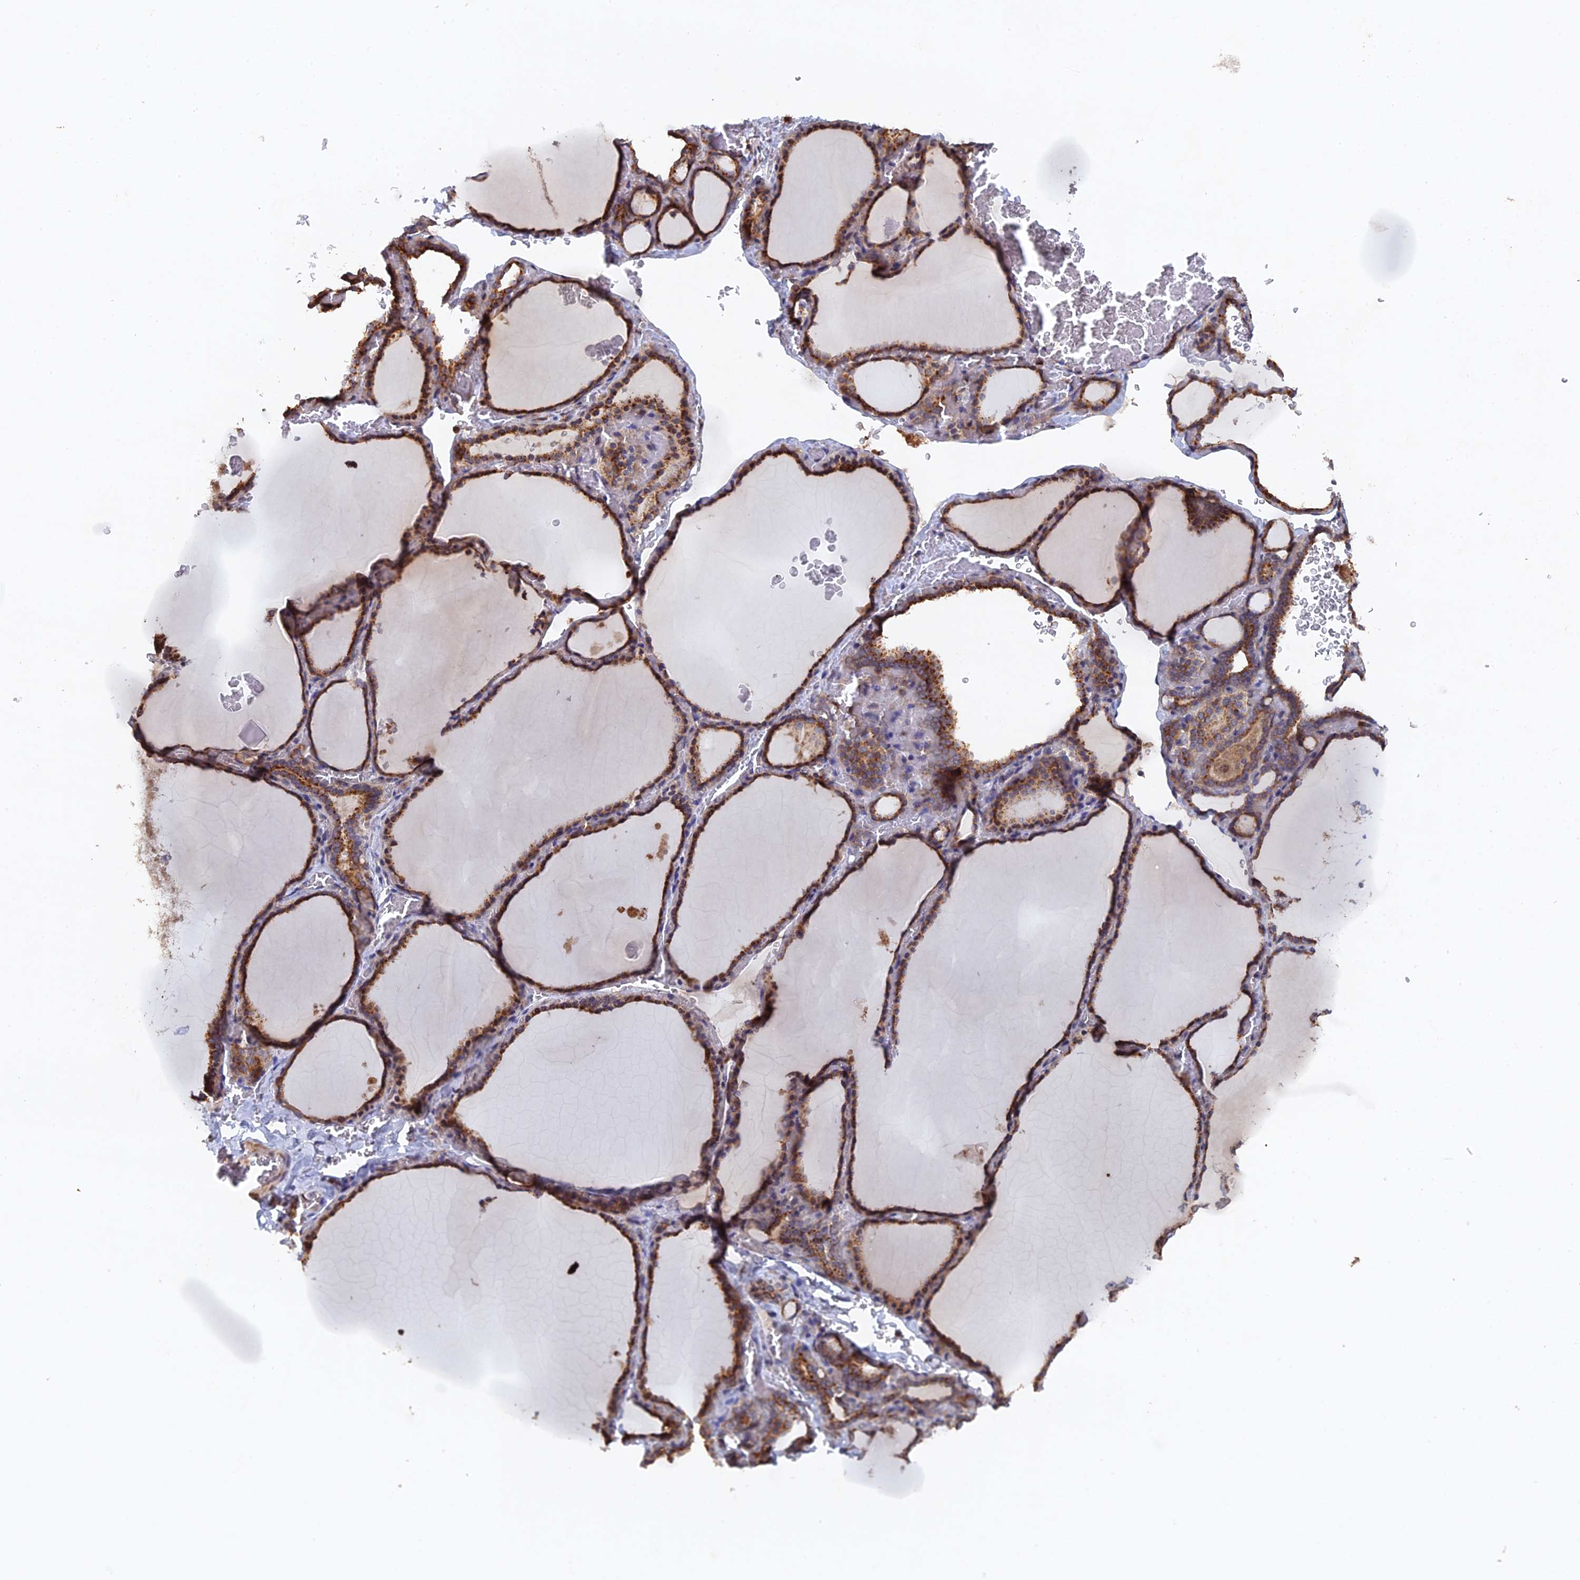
{"staining": {"intensity": "strong", "quantity": ">75%", "location": "cytoplasmic/membranous"}, "tissue": "thyroid gland", "cell_type": "Glandular cells", "image_type": "normal", "snomed": [{"axis": "morphology", "description": "Normal tissue, NOS"}, {"axis": "topography", "description": "Thyroid gland"}], "caption": "IHC staining of benign thyroid gland, which shows high levels of strong cytoplasmic/membranous positivity in approximately >75% of glandular cells indicating strong cytoplasmic/membranous protein positivity. The staining was performed using DAB (brown) for protein detection and nuclei were counterstained in hematoxylin (blue).", "gene": "VPS37C", "patient": {"sex": "female", "age": 39}}